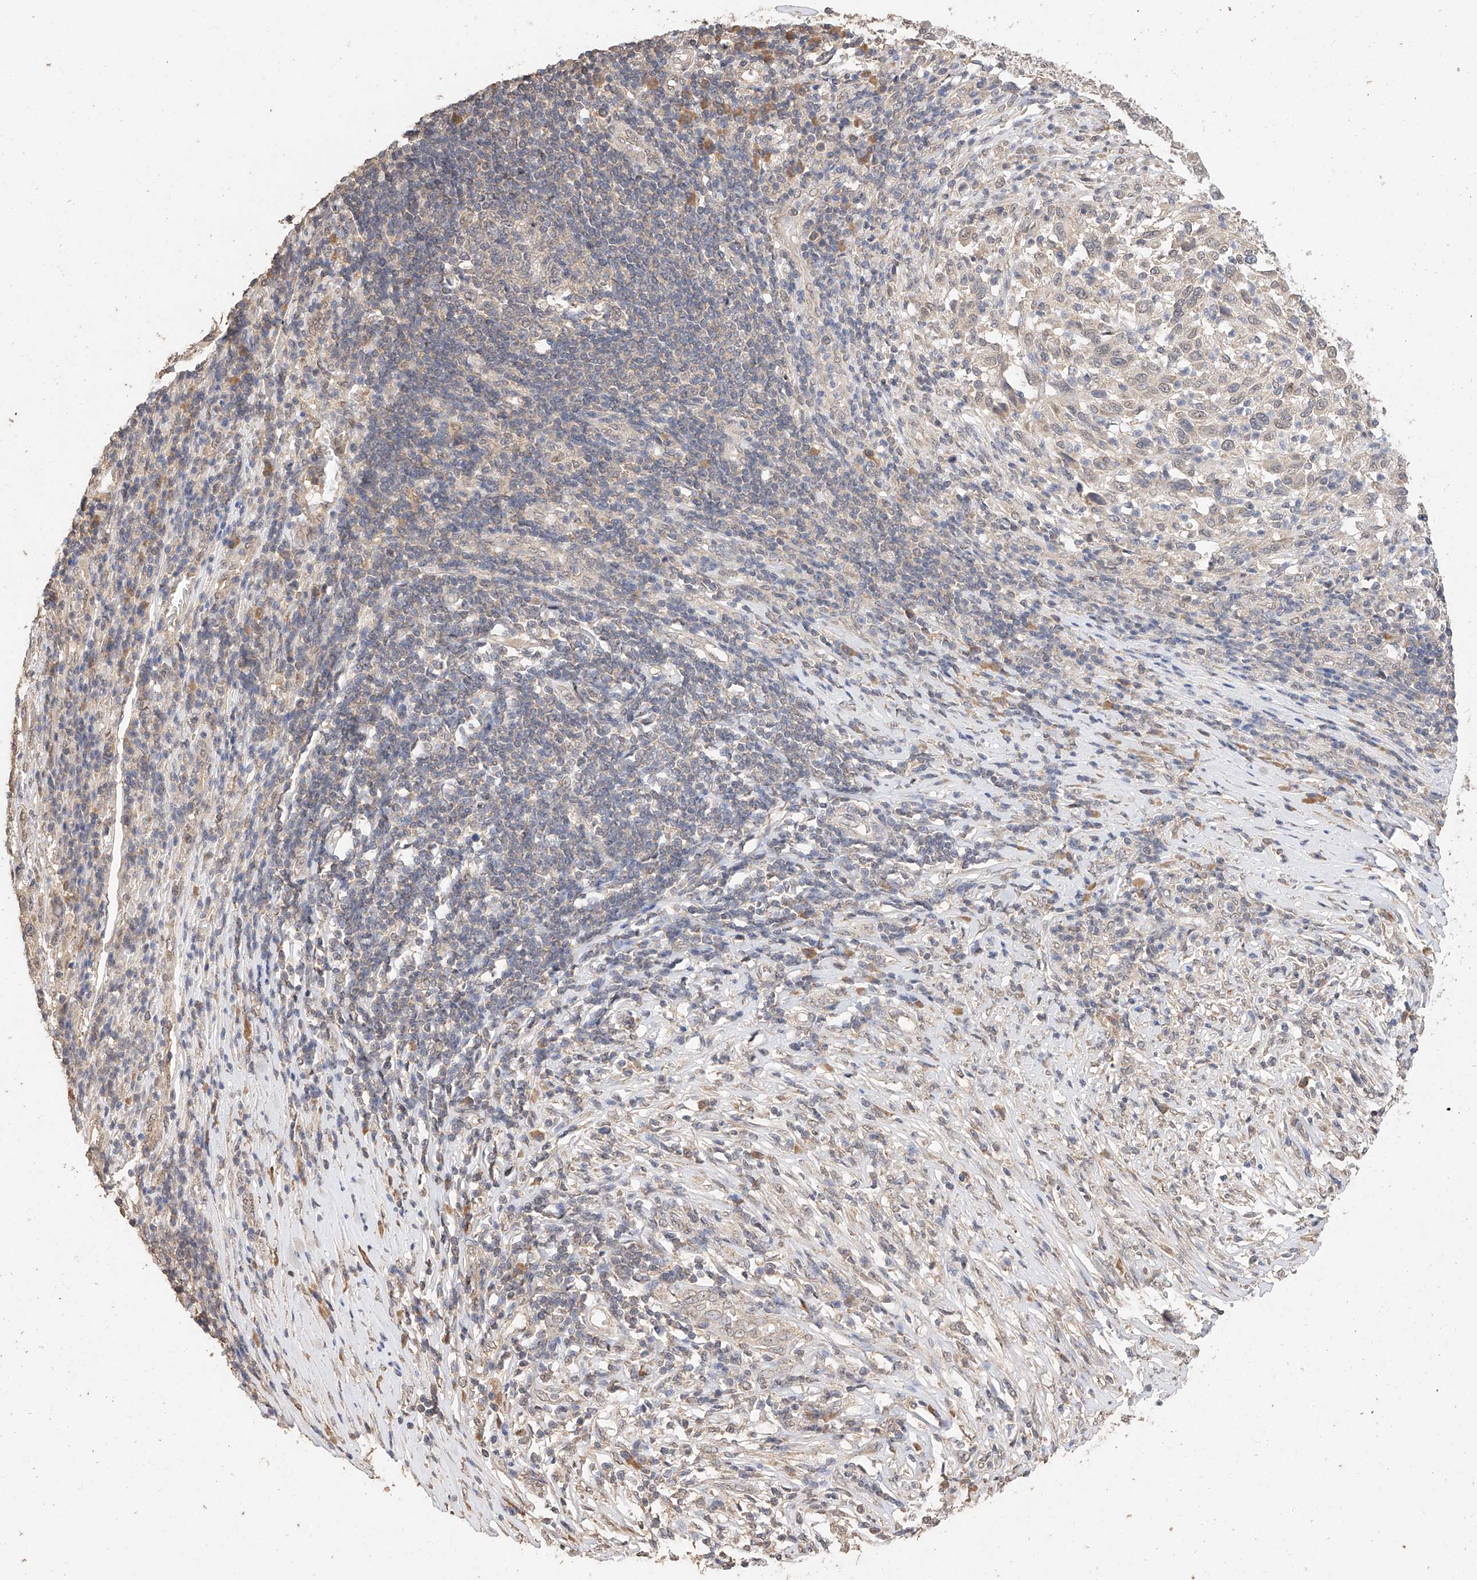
{"staining": {"intensity": "weak", "quantity": "25%-75%", "location": "cytoplasmic/membranous,nuclear"}, "tissue": "melanoma", "cell_type": "Tumor cells", "image_type": "cancer", "snomed": [{"axis": "morphology", "description": "Malignant melanoma, Metastatic site"}, {"axis": "topography", "description": "Lymph node"}], "caption": "A micrograph of human melanoma stained for a protein displays weak cytoplasmic/membranous and nuclear brown staining in tumor cells.", "gene": "IL22RA2", "patient": {"sex": "male", "age": 61}}